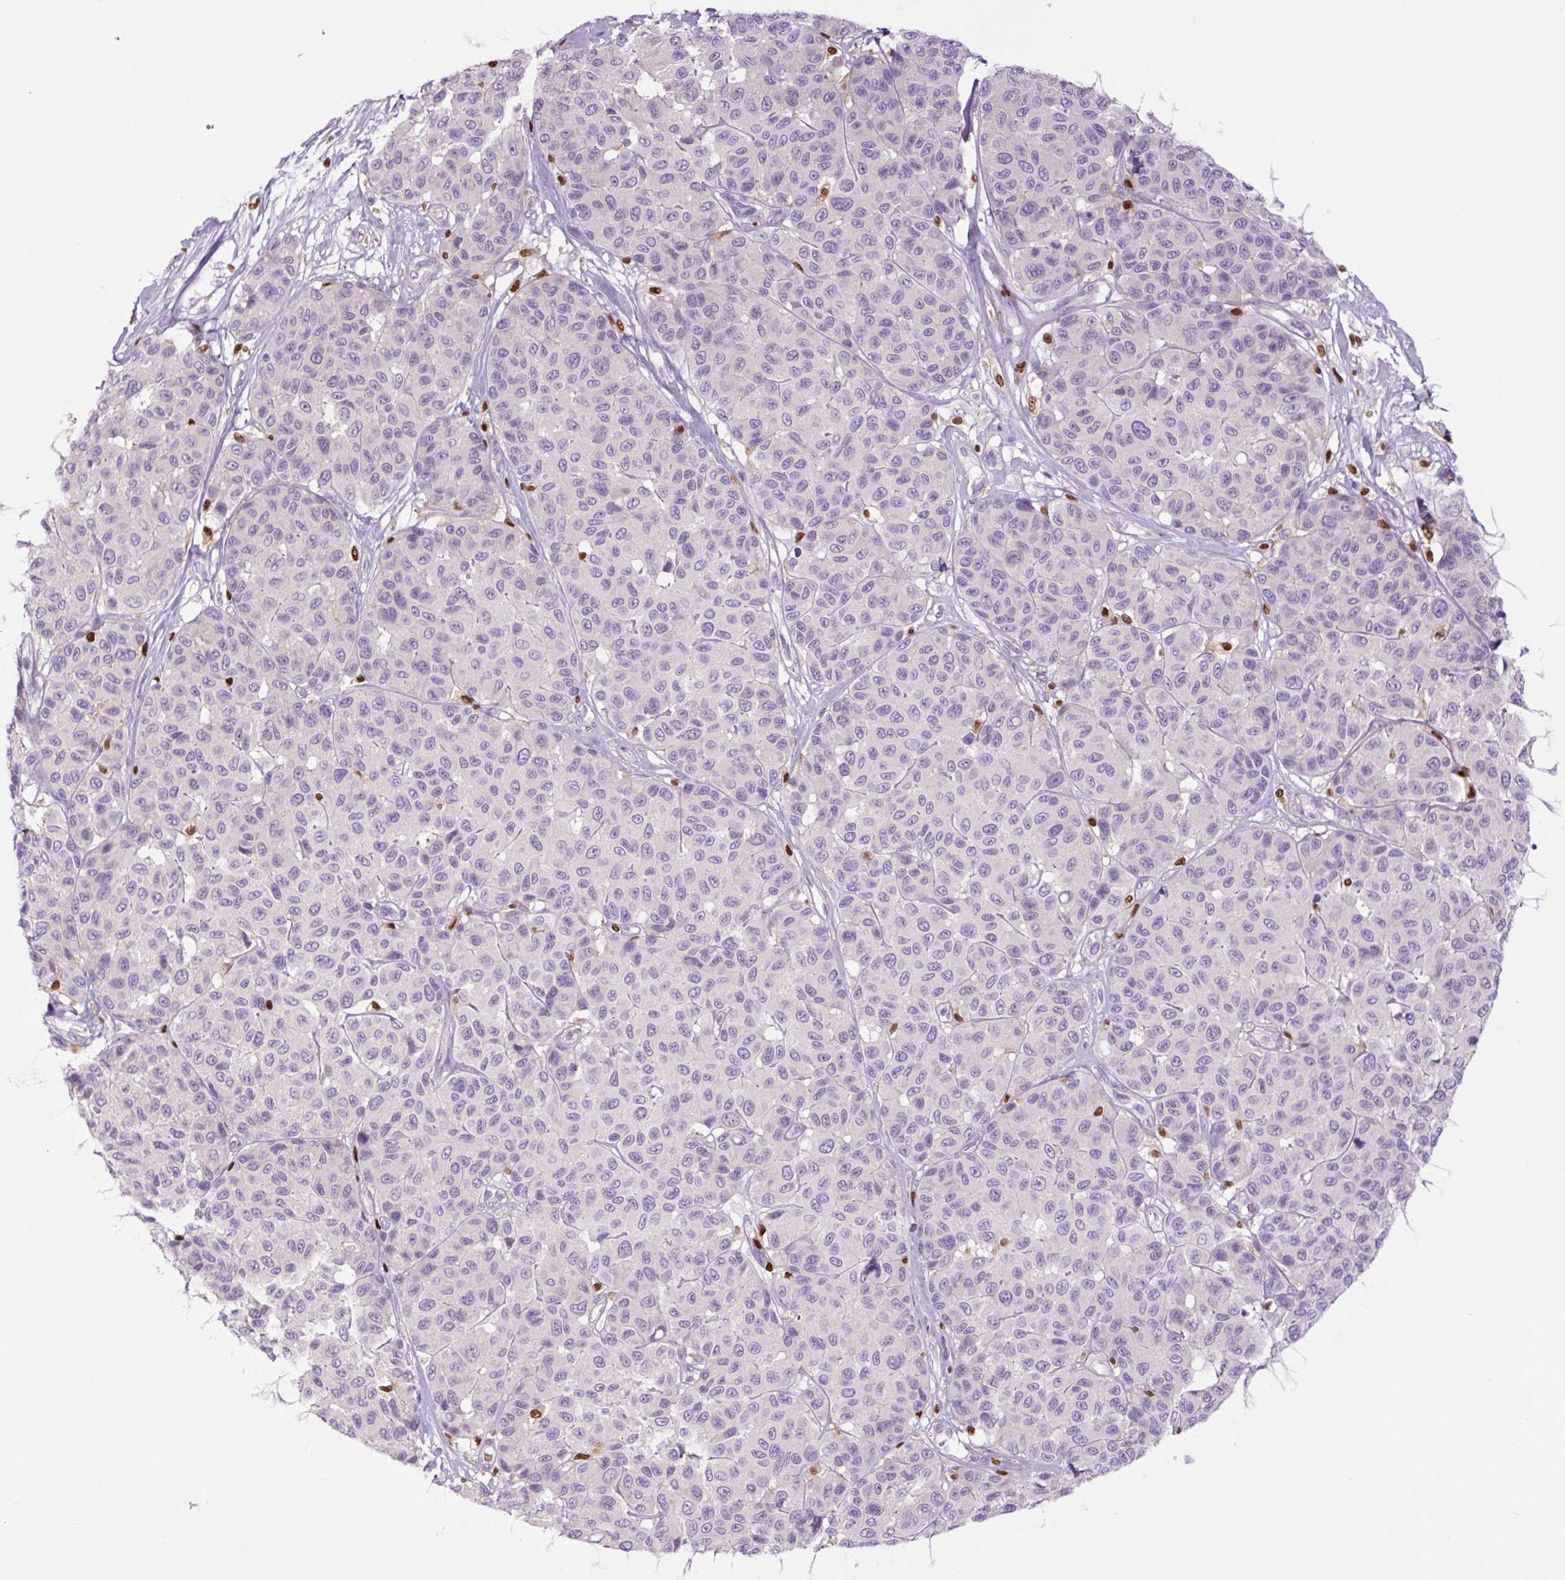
{"staining": {"intensity": "negative", "quantity": "none", "location": "none"}, "tissue": "melanoma", "cell_type": "Tumor cells", "image_type": "cancer", "snomed": [{"axis": "morphology", "description": "Malignant melanoma, NOS"}, {"axis": "topography", "description": "Skin"}], "caption": "Immunohistochemistry (IHC) photomicrograph of neoplastic tissue: melanoma stained with DAB demonstrates no significant protein positivity in tumor cells. The staining is performed using DAB brown chromogen with nuclei counter-stained in using hematoxylin.", "gene": "SPI1", "patient": {"sex": "female", "age": 66}}